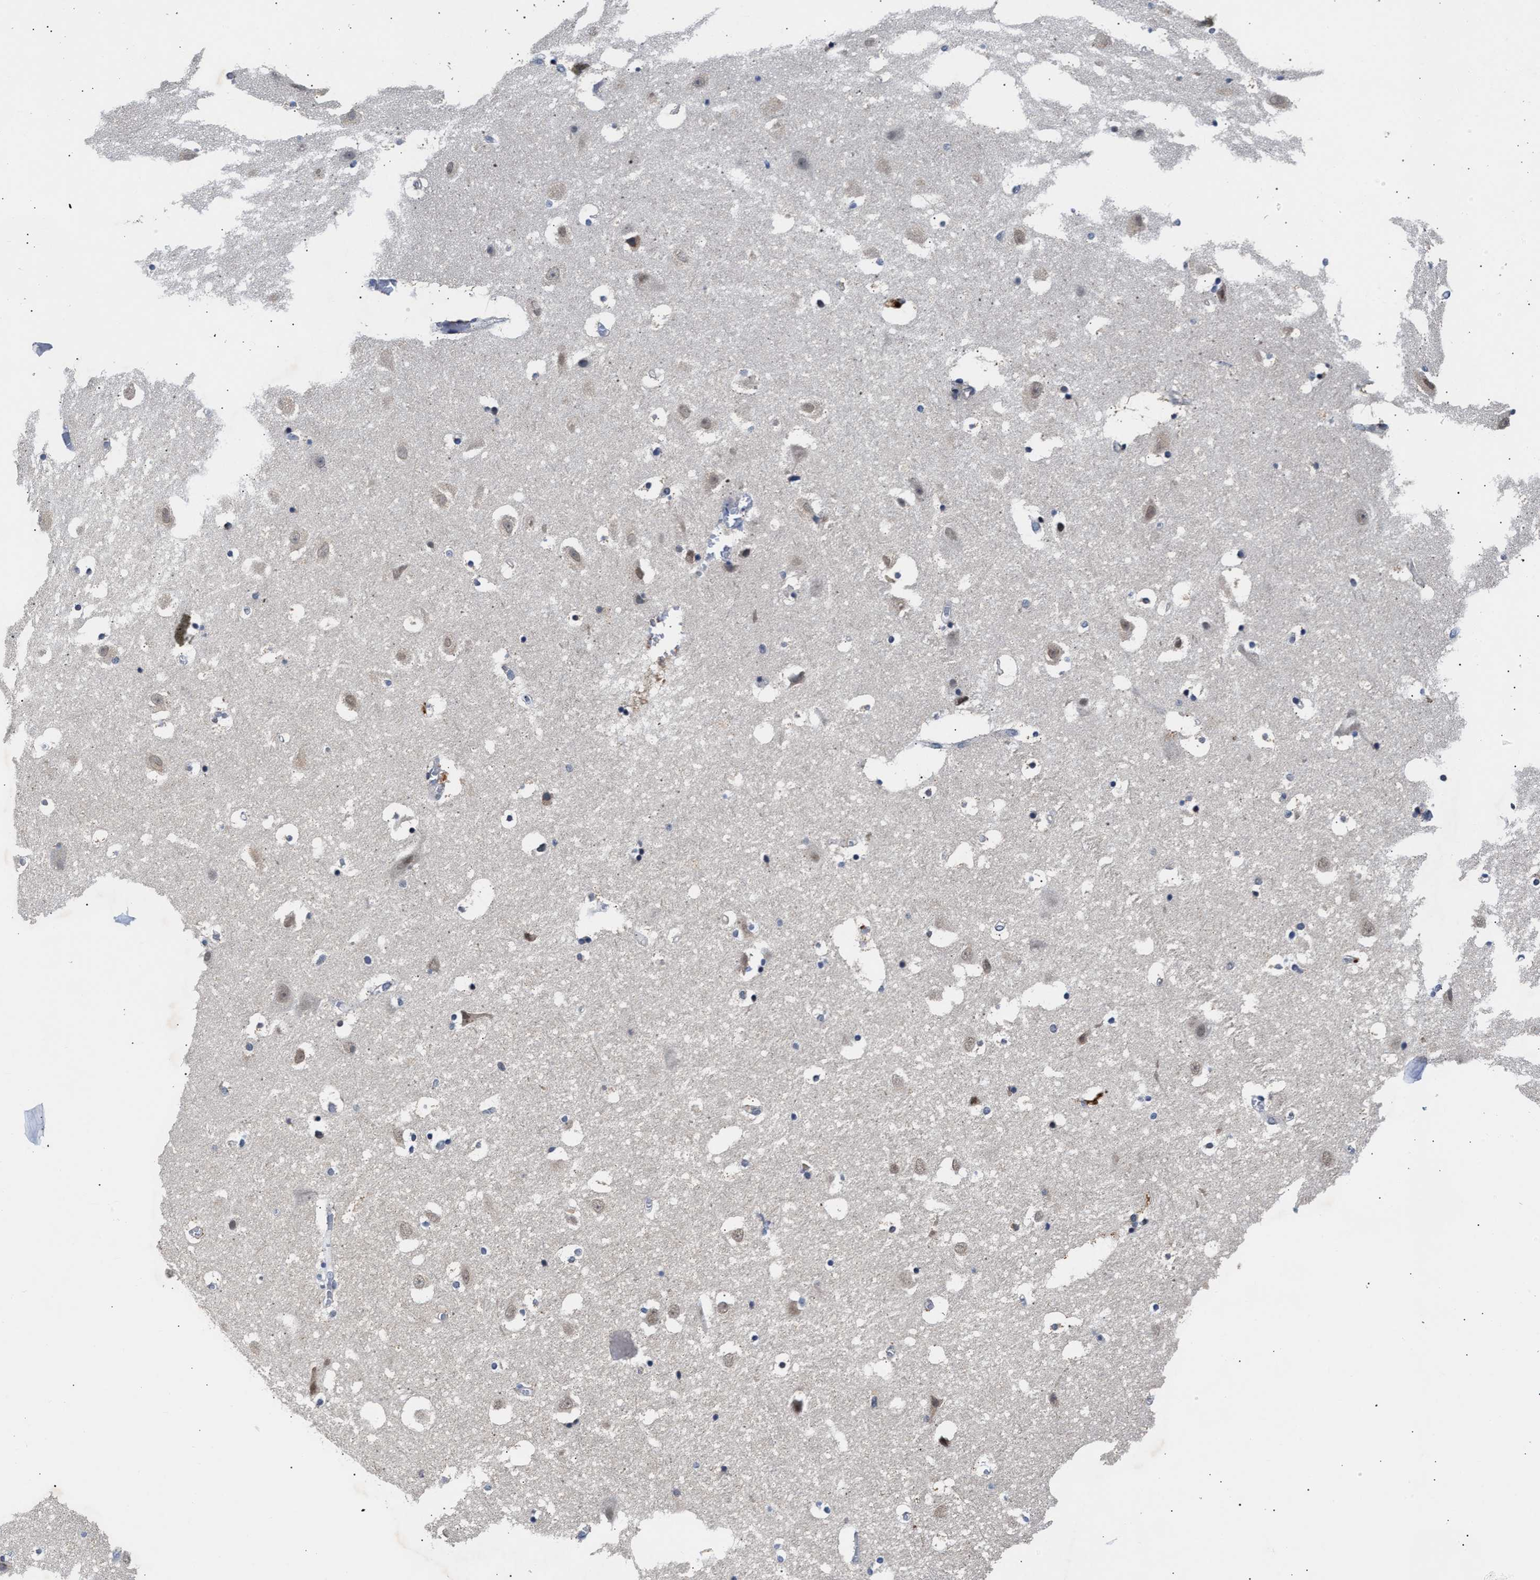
{"staining": {"intensity": "weak", "quantity": "<25%", "location": "cytoplasmic/membranous"}, "tissue": "hippocampus", "cell_type": "Glial cells", "image_type": "normal", "snomed": [{"axis": "morphology", "description": "Normal tissue, NOS"}, {"axis": "topography", "description": "Hippocampus"}], "caption": "Immunohistochemistry histopathology image of unremarkable hippocampus: hippocampus stained with DAB shows no significant protein expression in glial cells.", "gene": "CCDC146", "patient": {"sex": "male", "age": 45}}